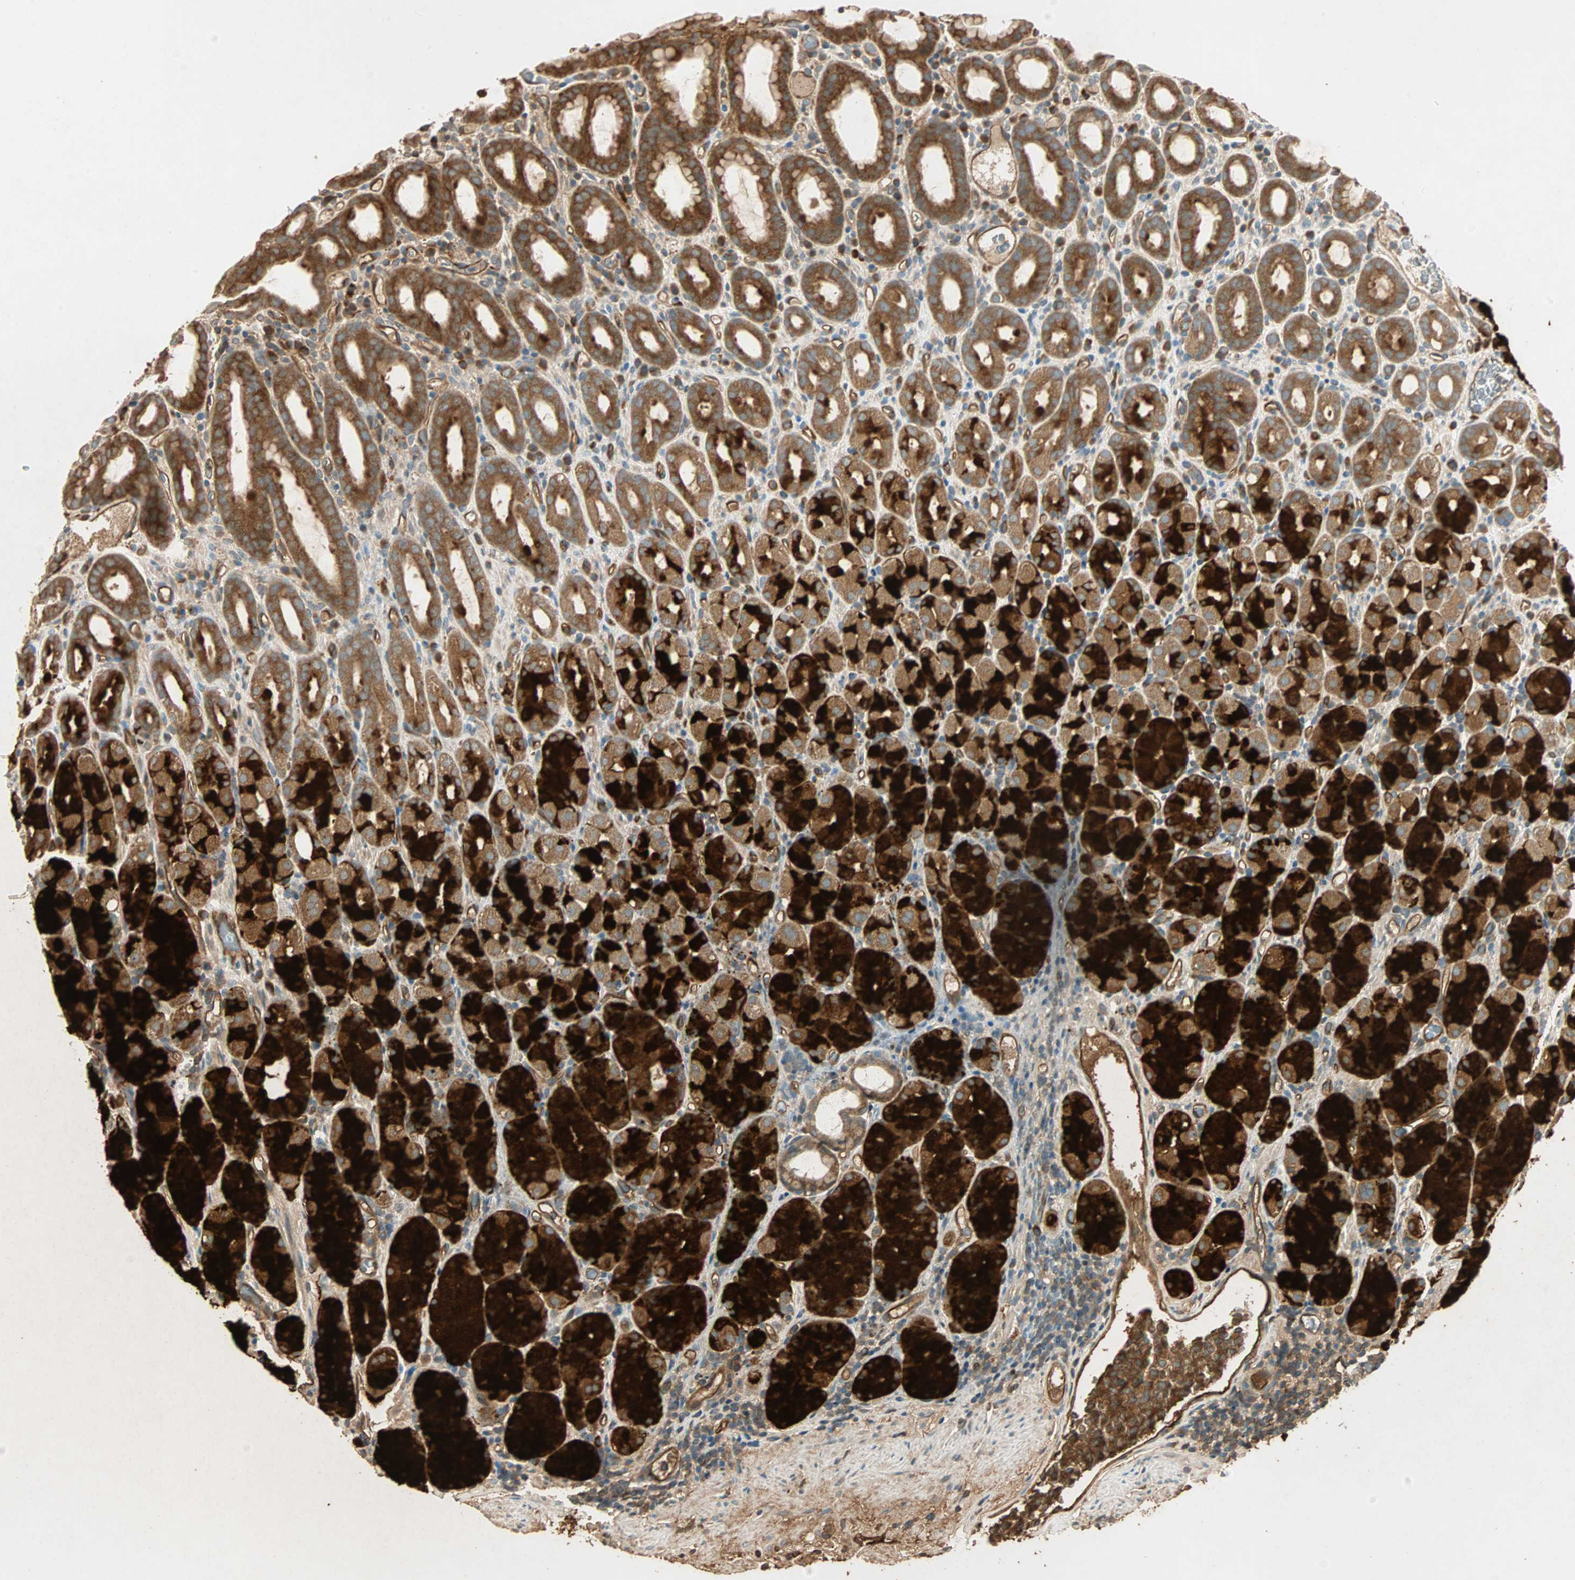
{"staining": {"intensity": "strong", "quantity": ">75%", "location": "cytoplasmic/membranous"}, "tissue": "stomach", "cell_type": "Glandular cells", "image_type": "normal", "snomed": [{"axis": "morphology", "description": "Normal tissue, NOS"}, {"axis": "topography", "description": "Stomach, upper"}], "caption": "Immunohistochemical staining of unremarkable stomach exhibits >75% levels of strong cytoplasmic/membranous protein expression in about >75% of glandular cells.", "gene": "GALK1", "patient": {"sex": "male", "age": 68}}